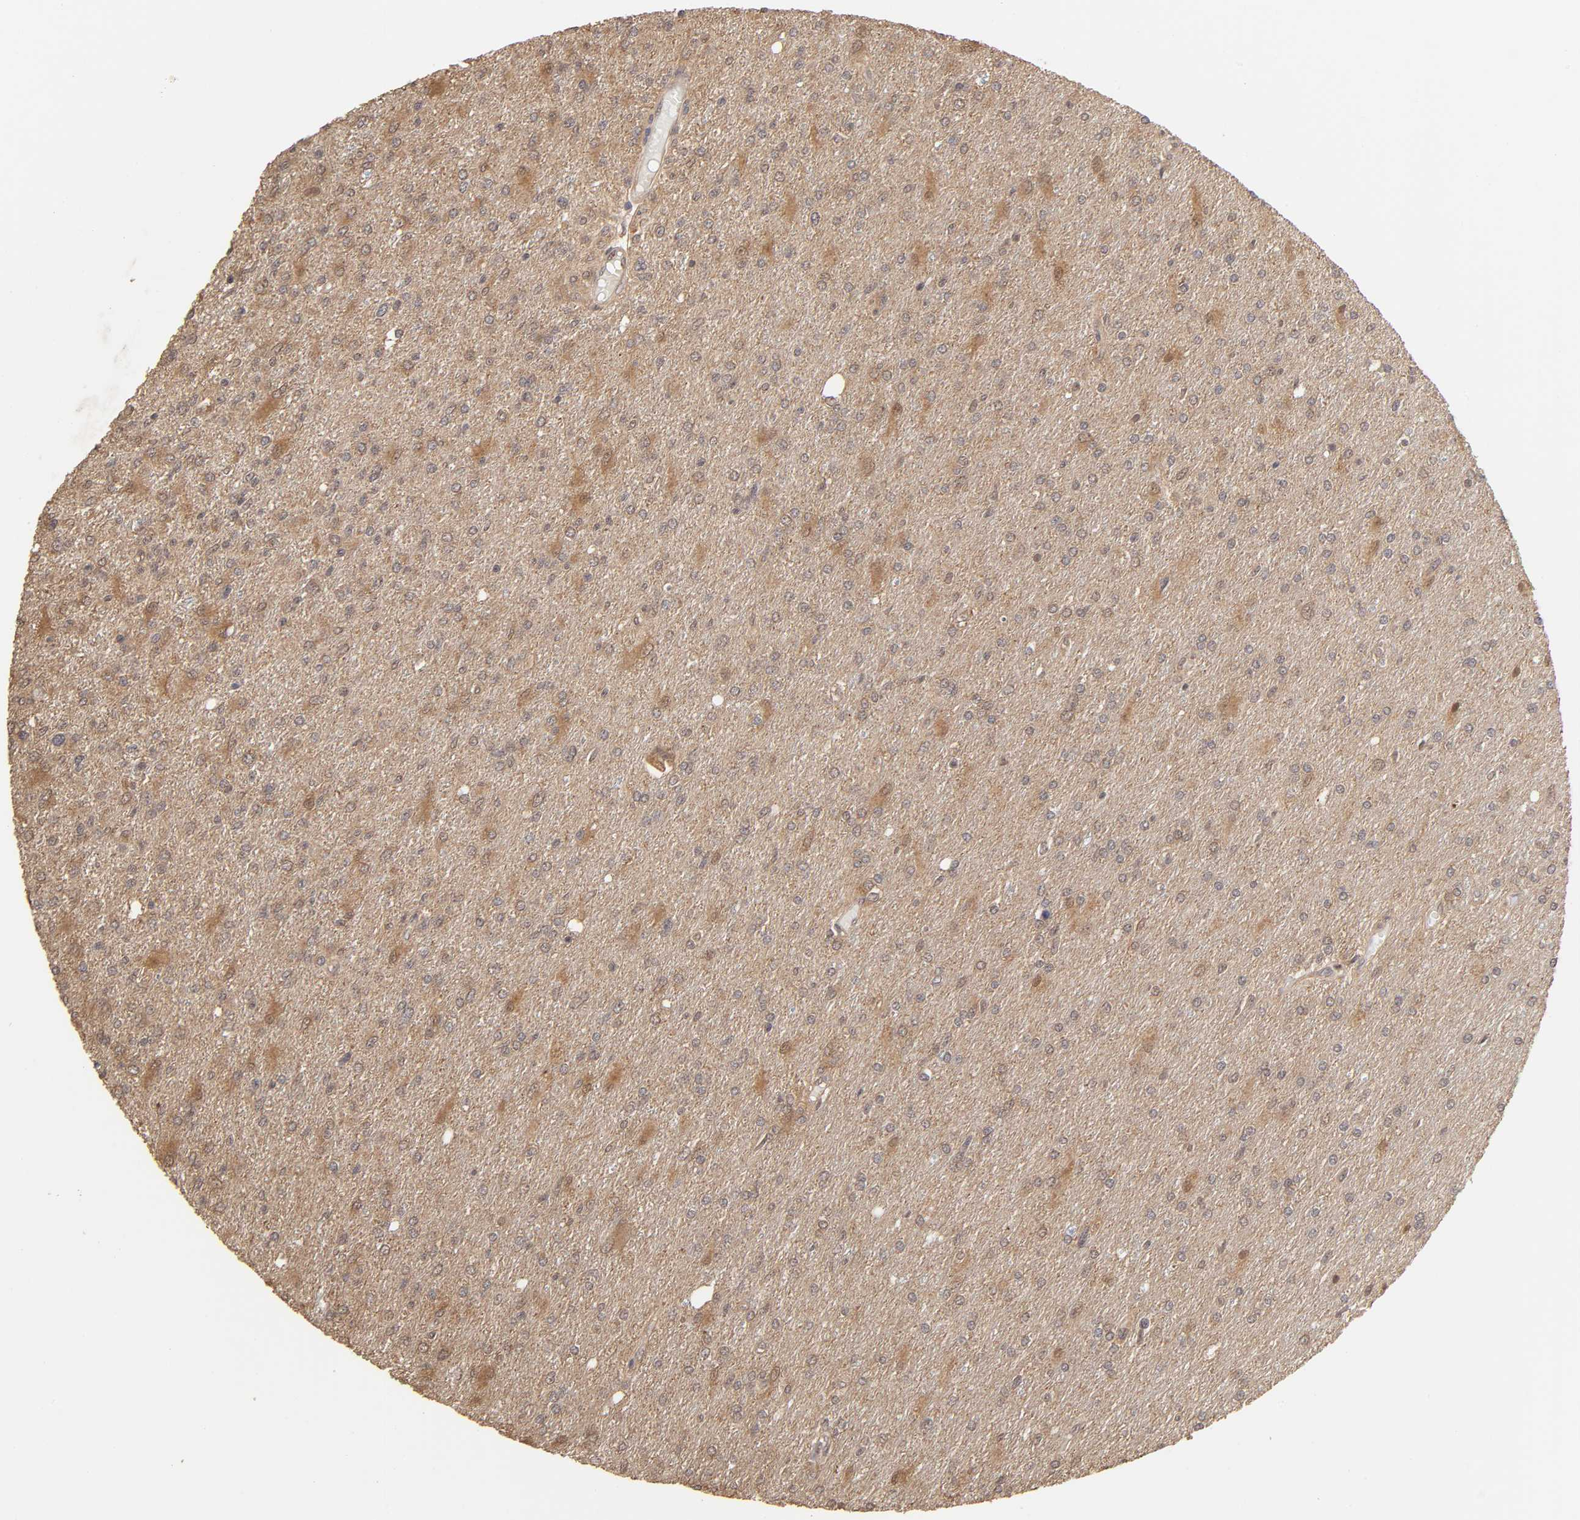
{"staining": {"intensity": "moderate", "quantity": "25%-75%", "location": "cytoplasmic/membranous"}, "tissue": "glioma", "cell_type": "Tumor cells", "image_type": "cancer", "snomed": [{"axis": "morphology", "description": "Glioma, malignant, High grade"}, {"axis": "topography", "description": "Cerebral cortex"}], "caption": "Immunohistochemistry histopathology image of human glioma stained for a protein (brown), which exhibits medium levels of moderate cytoplasmic/membranous expression in approximately 25%-75% of tumor cells.", "gene": "MAPK1", "patient": {"sex": "male", "age": 76}}